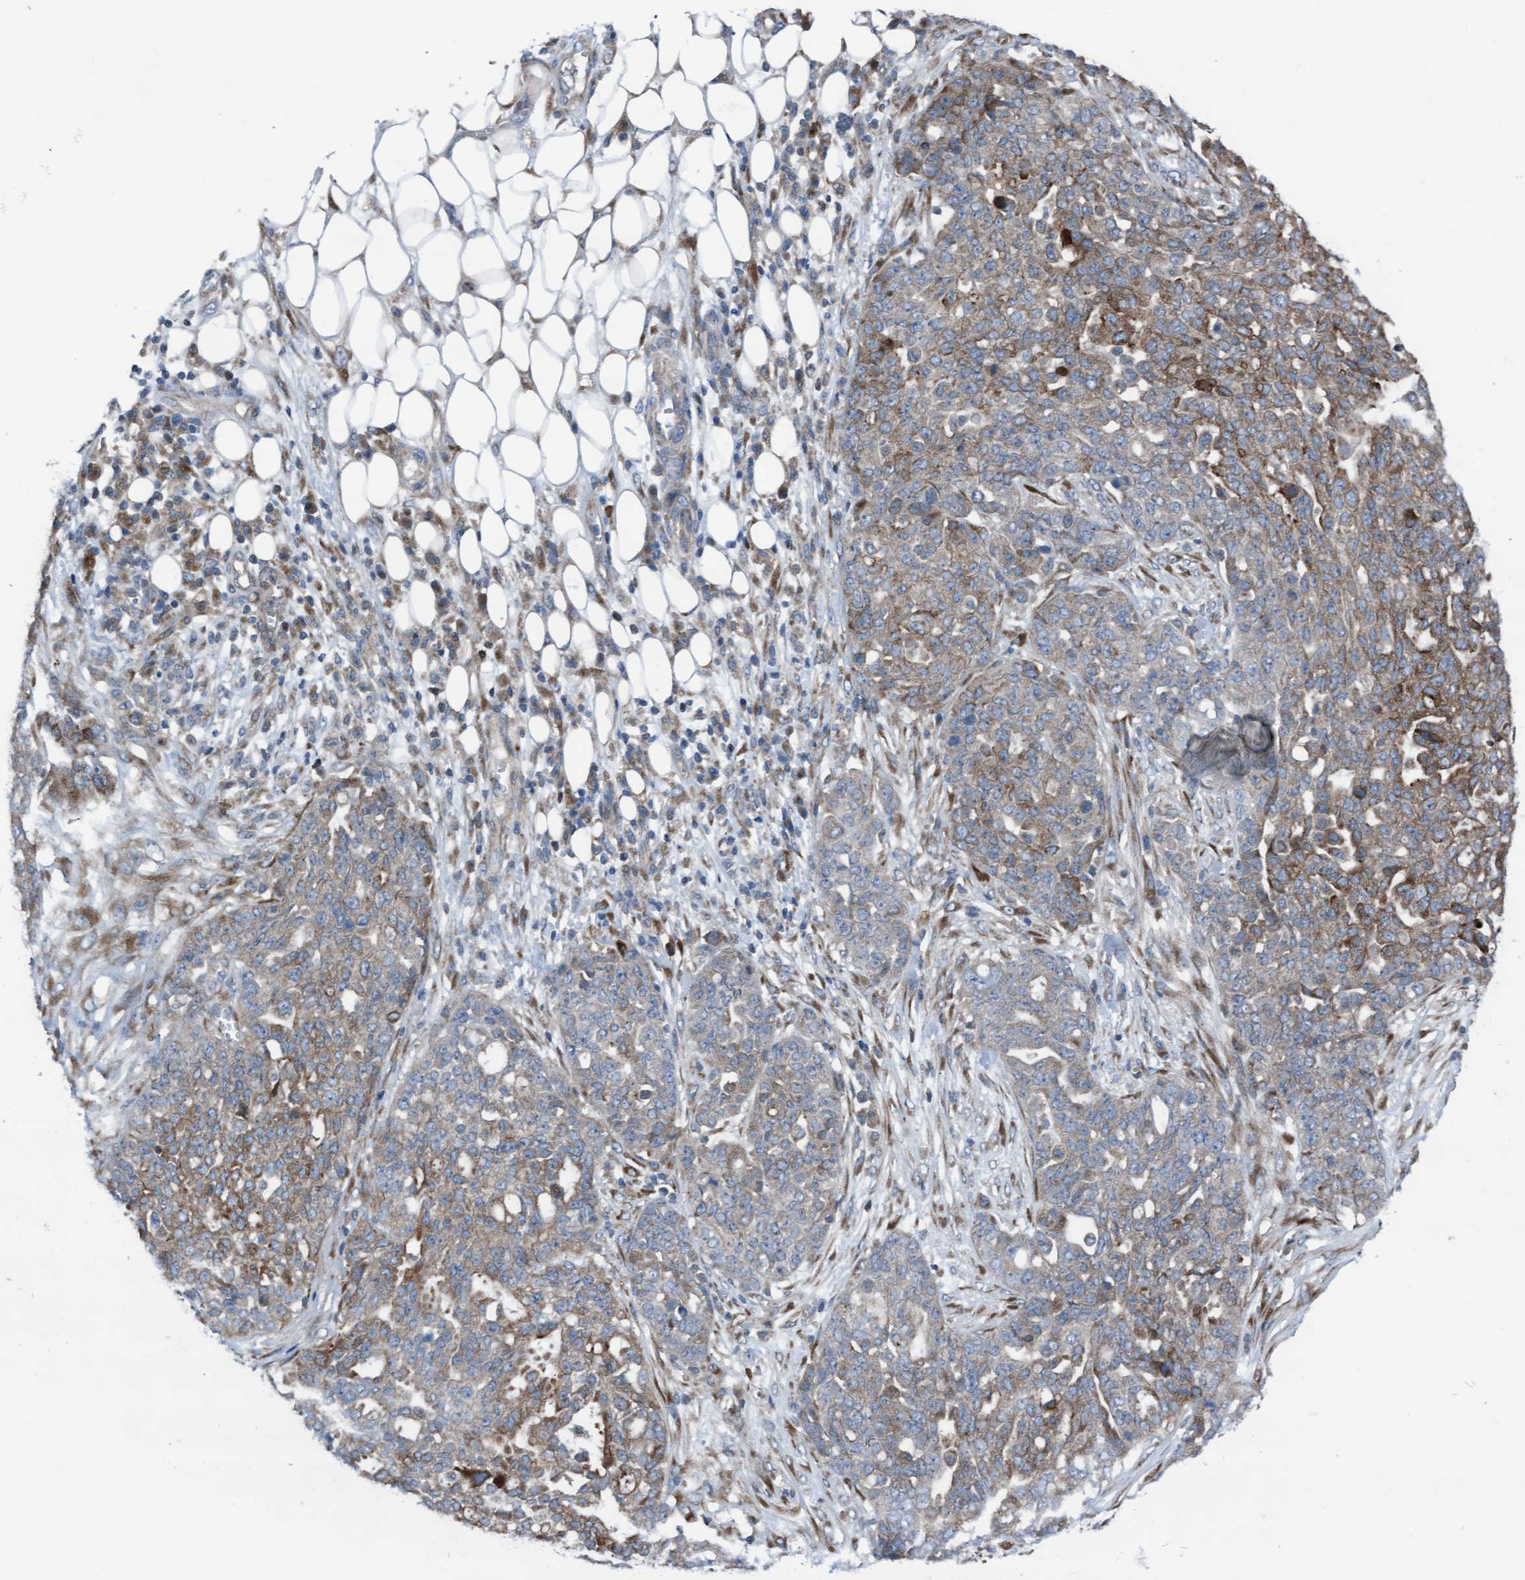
{"staining": {"intensity": "weak", "quantity": ">75%", "location": "cytoplasmic/membranous"}, "tissue": "ovarian cancer", "cell_type": "Tumor cells", "image_type": "cancer", "snomed": [{"axis": "morphology", "description": "Cystadenocarcinoma, serous, NOS"}, {"axis": "topography", "description": "Soft tissue"}, {"axis": "topography", "description": "Ovary"}], "caption": "An image of human serous cystadenocarcinoma (ovarian) stained for a protein reveals weak cytoplasmic/membranous brown staining in tumor cells.", "gene": "KLHL26", "patient": {"sex": "female", "age": 57}}